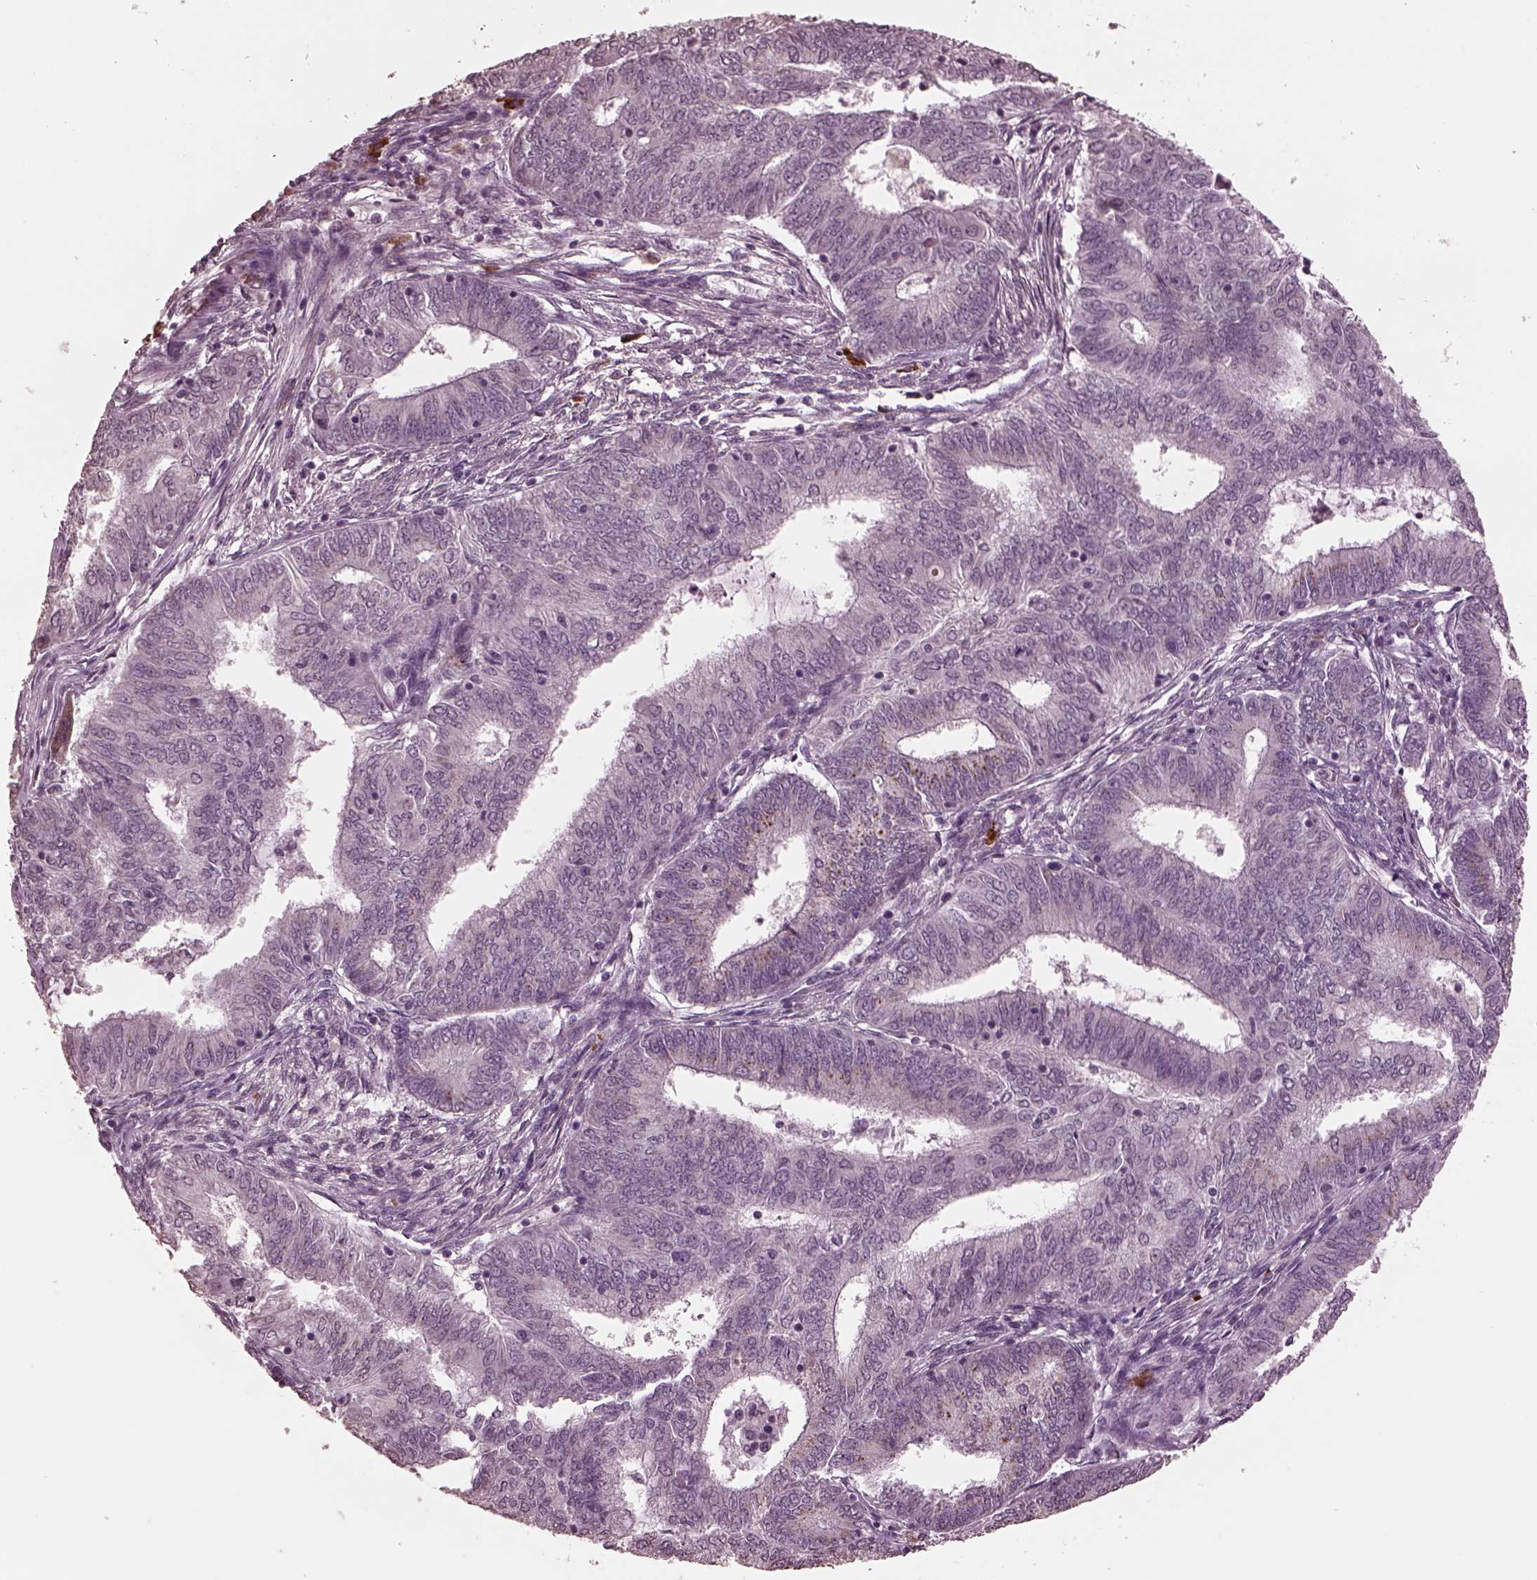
{"staining": {"intensity": "negative", "quantity": "none", "location": "none"}, "tissue": "endometrial cancer", "cell_type": "Tumor cells", "image_type": "cancer", "snomed": [{"axis": "morphology", "description": "Adenocarcinoma, NOS"}, {"axis": "topography", "description": "Endometrium"}], "caption": "Histopathology image shows no significant protein staining in tumor cells of adenocarcinoma (endometrial).", "gene": "IL18RAP", "patient": {"sex": "female", "age": 62}}